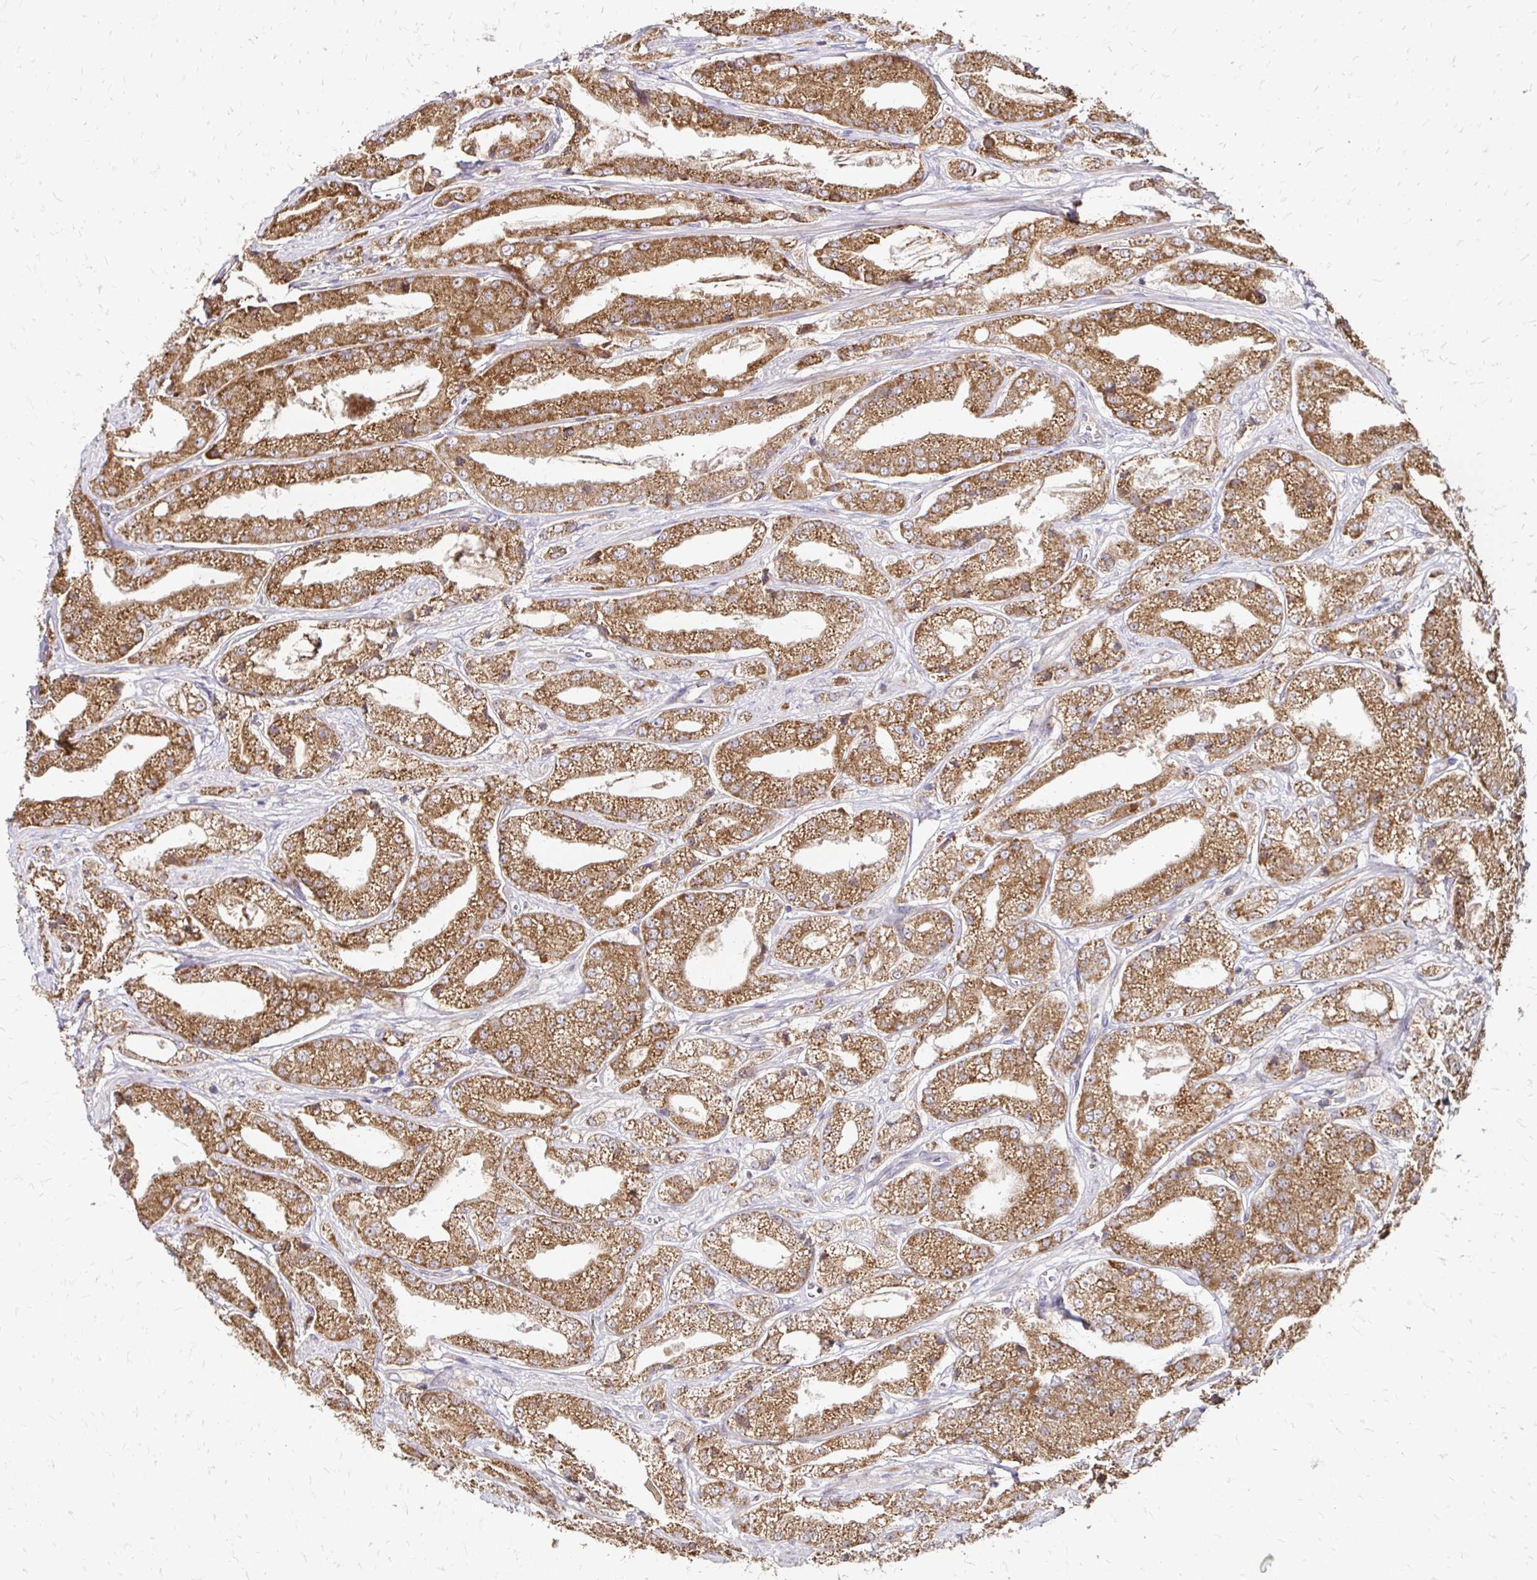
{"staining": {"intensity": "moderate", "quantity": ">75%", "location": "cytoplasmic/membranous"}, "tissue": "prostate cancer", "cell_type": "Tumor cells", "image_type": "cancer", "snomed": [{"axis": "morphology", "description": "Adenocarcinoma, High grade"}, {"axis": "topography", "description": "Prostate"}], "caption": "A histopathology image of prostate cancer (adenocarcinoma (high-grade)) stained for a protein exhibits moderate cytoplasmic/membranous brown staining in tumor cells.", "gene": "ZW10", "patient": {"sex": "male", "age": 61}}